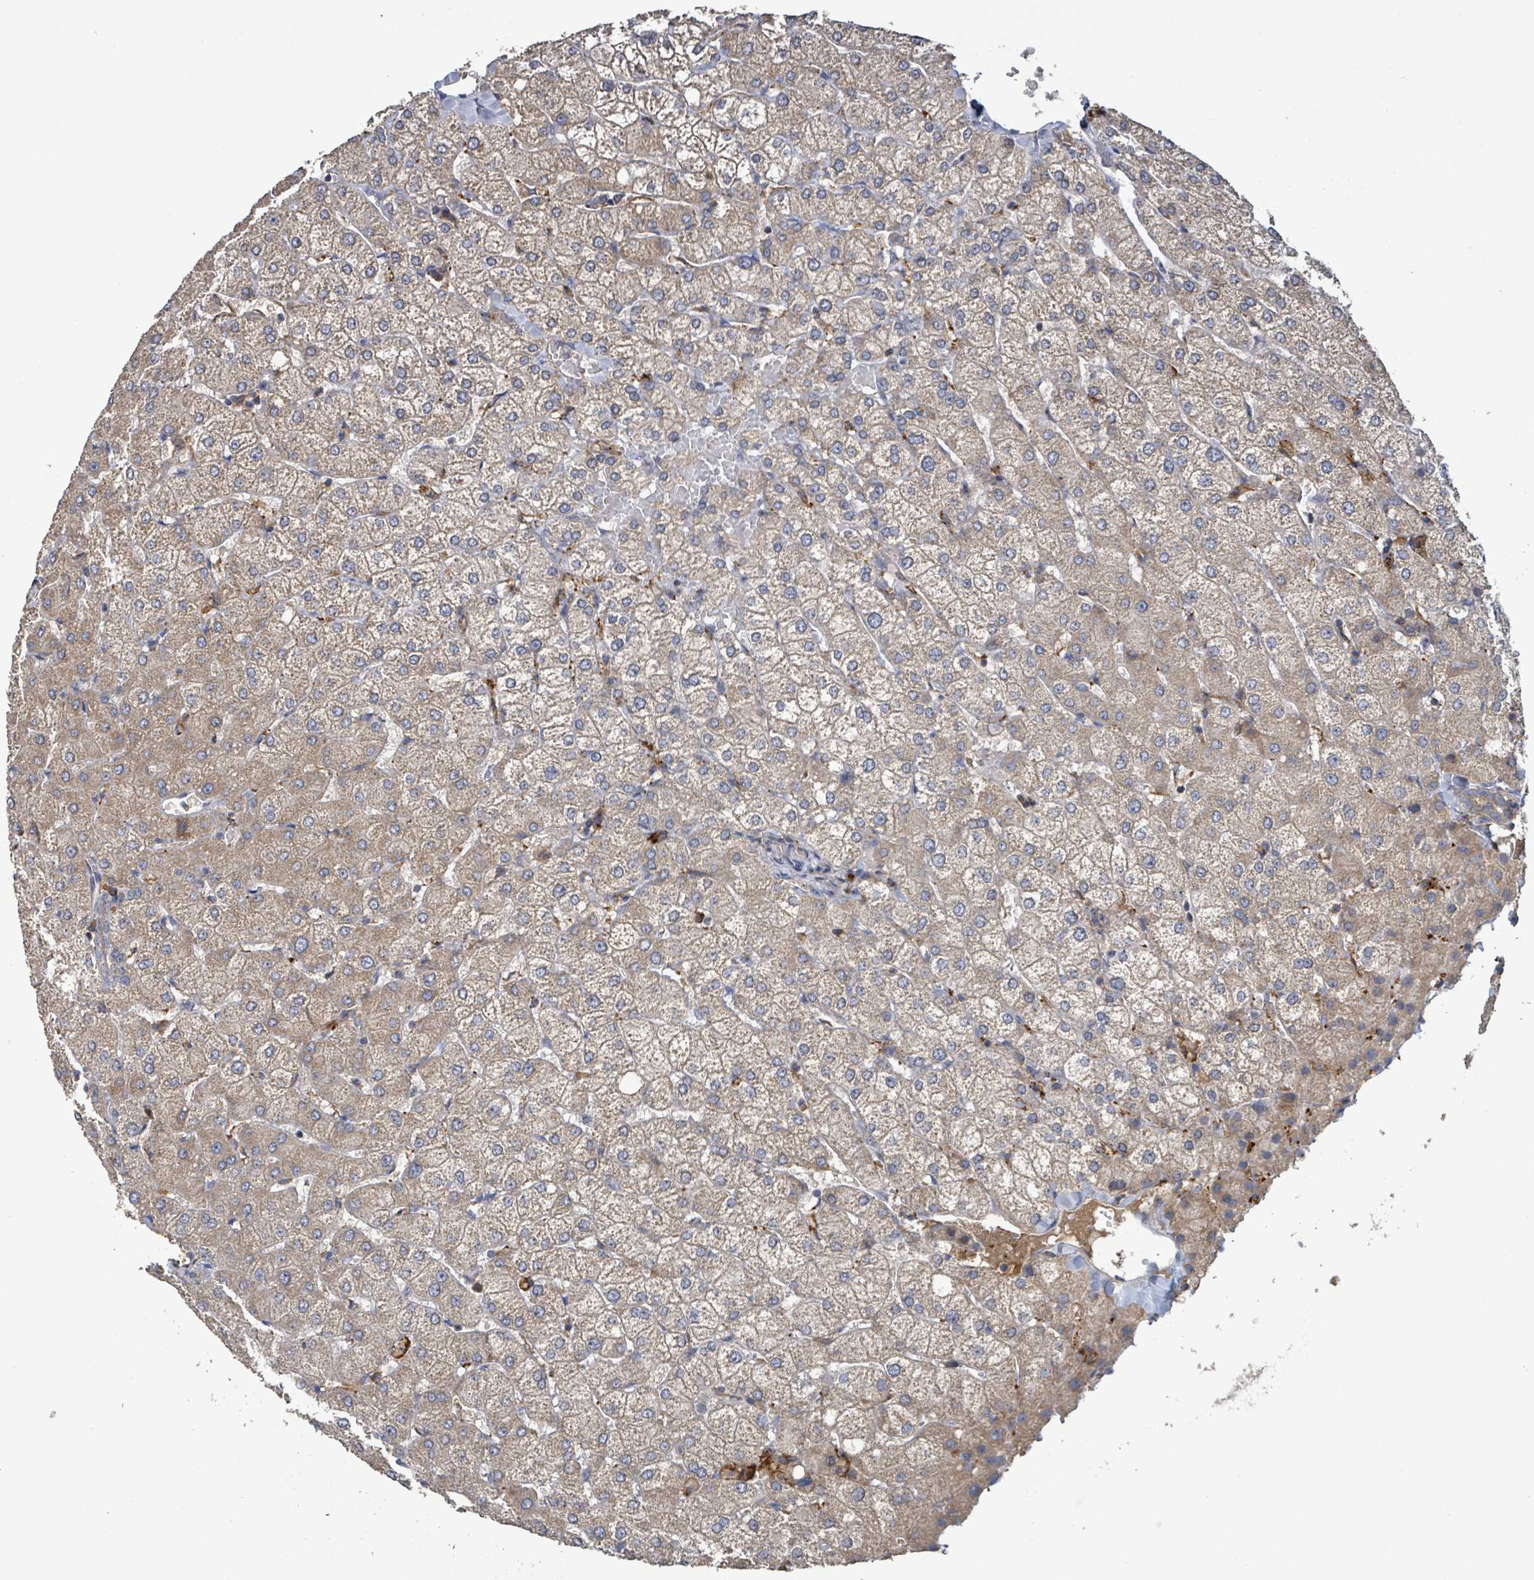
{"staining": {"intensity": "weak", "quantity": "<25%", "location": "cytoplasmic/membranous"}, "tissue": "liver", "cell_type": "Cholangiocytes", "image_type": "normal", "snomed": [{"axis": "morphology", "description": "Normal tissue, NOS"}, {"axis": "topography", "description": "Liver"}], "caption": "A high-resolution micrograph shows immunohistochemistry staining of benign liver, which demonstrates no significant positivity in cholangiocytes.", "gene": "PLAAT1", "patient": {"sex": "female", "age": 54}}